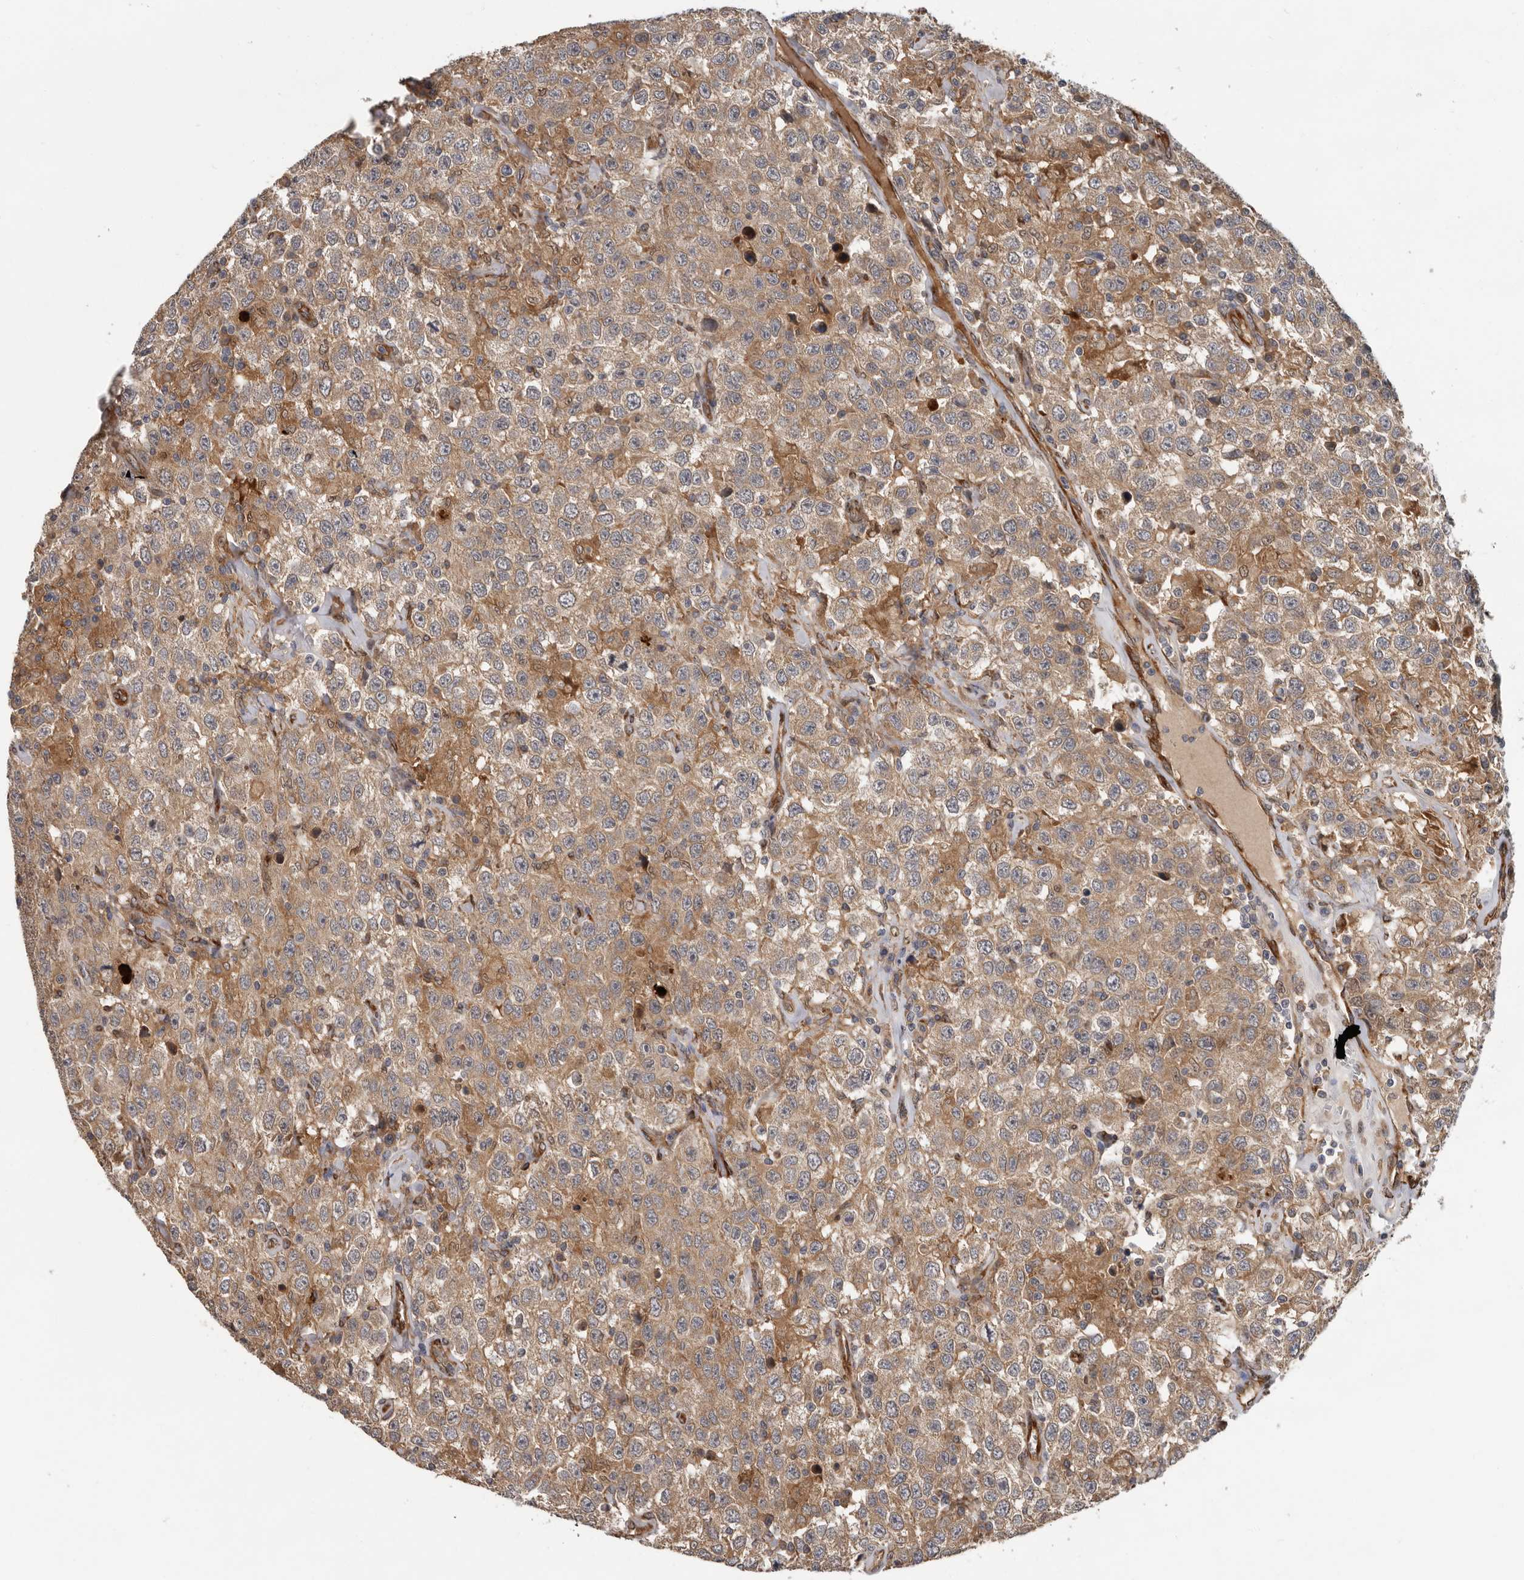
{"staining": {"intensity": "moderate", "quantity": ">75%", "location": "cytoplasmic/membranous"}, "tissue": "testis cancer", "cell_type": "Tumor cells", "image_type": "cancer", "snomed": [{"axis": "morphology", "description": "Seminoma, NOS"}, {"axis": "topography", "description": "Testis"}], "caption": "Seminoma (testis) stained for a protein (brown) reveals moderate cytoplasmic/membranous positive positivity in approximately >75% of tumor cells.", "gene": "MTF1", "patient": {"sex": "male", "age": 41}}